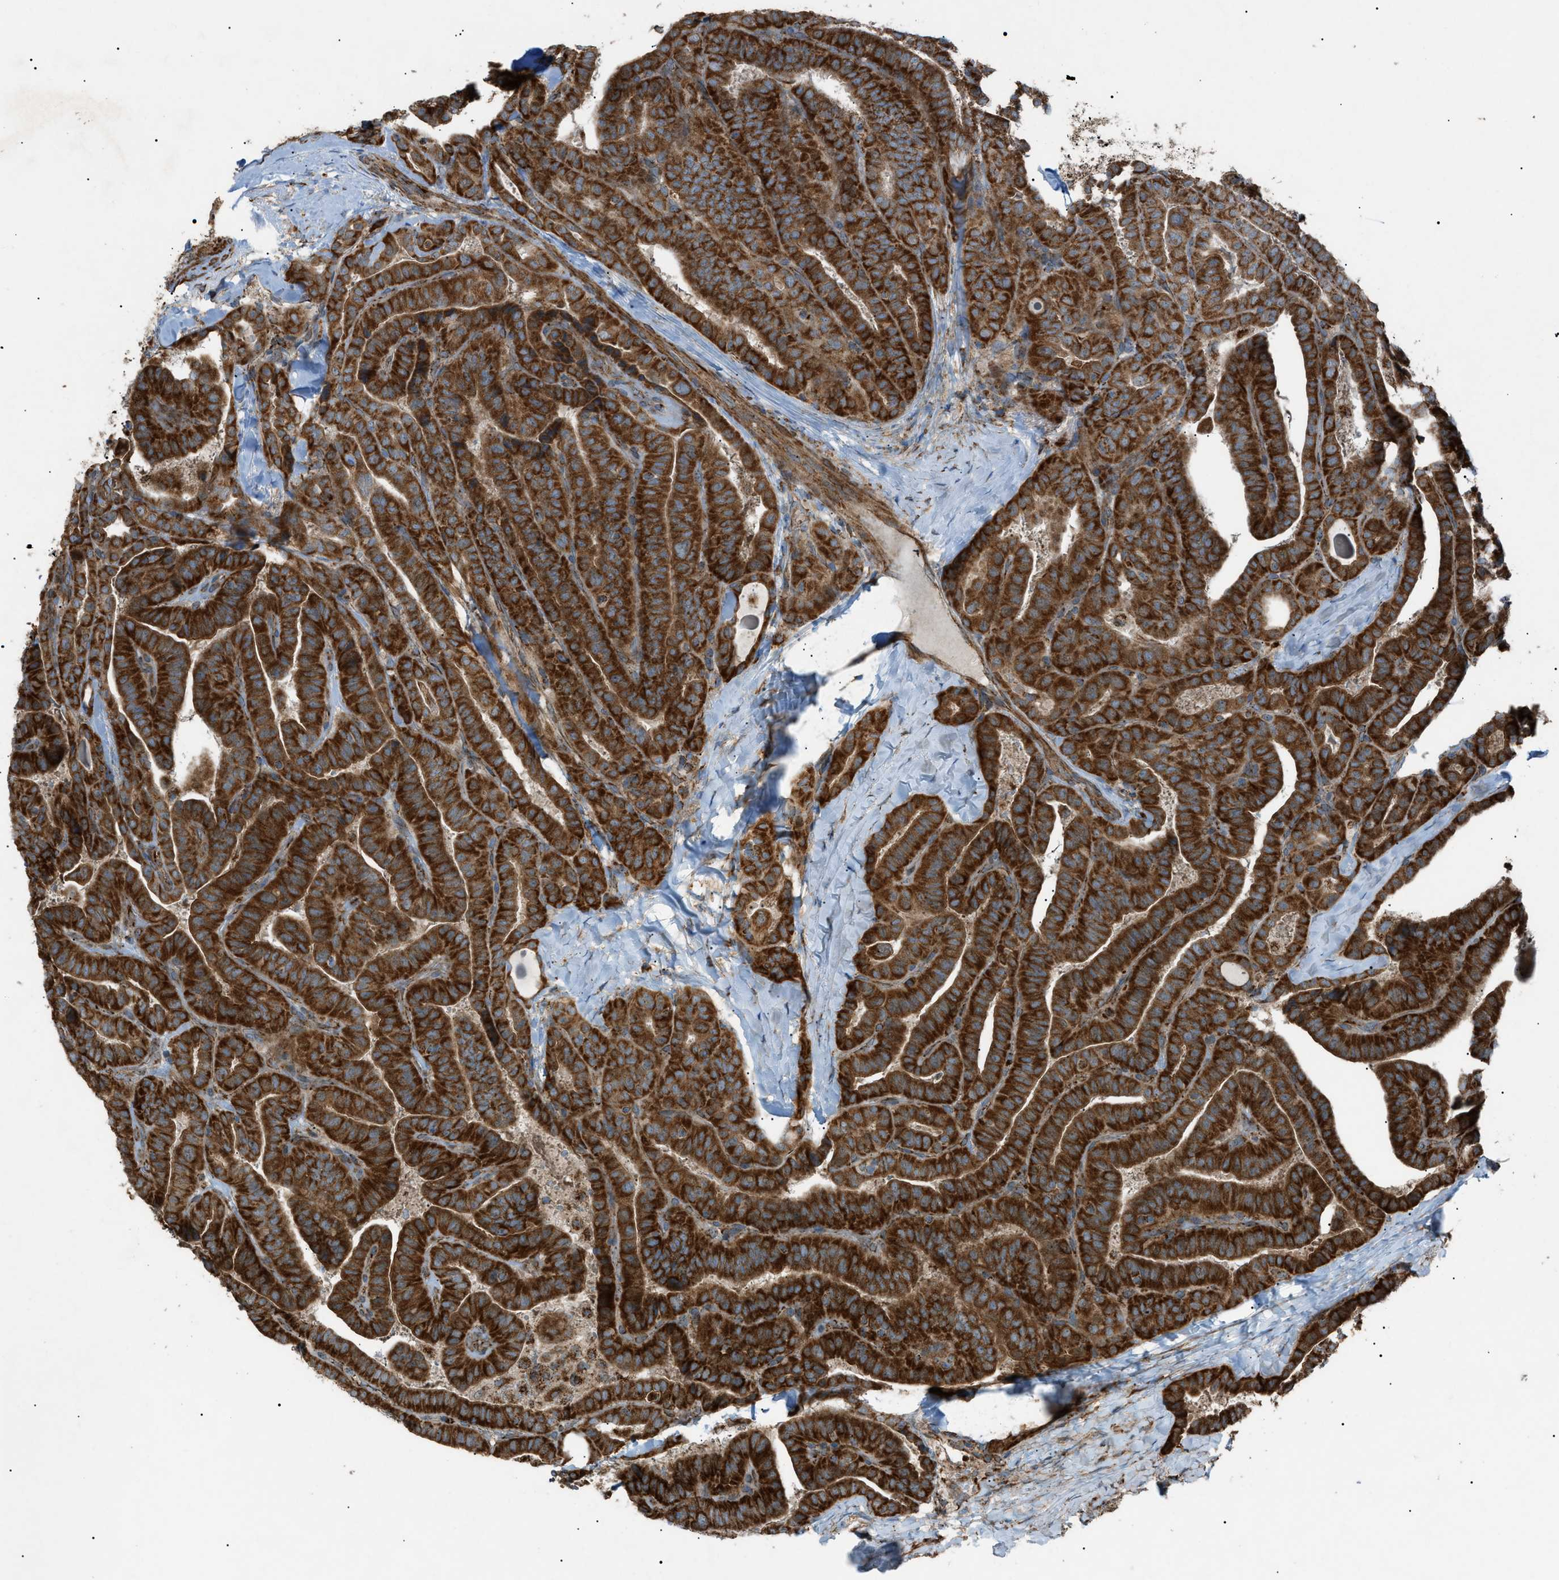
{"staining": {"intensity": "strong", "quantity": ">75%", "location": "cytoplasmic/membranous"}, "tissue": "thyroid cancer", "cell_type": "Tumor cells", "image_type": "cancer", "snomed": [{"axis": "morphology", "description": "Papillary adenocarcinoma, NOS"}, {"axis": "topography", "description": "Thyroid gland"}], "caption": "Protein expression analysis of thyroid cancer reveals strong cytoplasmic/membranous staining in approximately >75% of tumor cells.", "gene": "C1GALT1C1", "patient": {"sex": "male", "age": 77}}